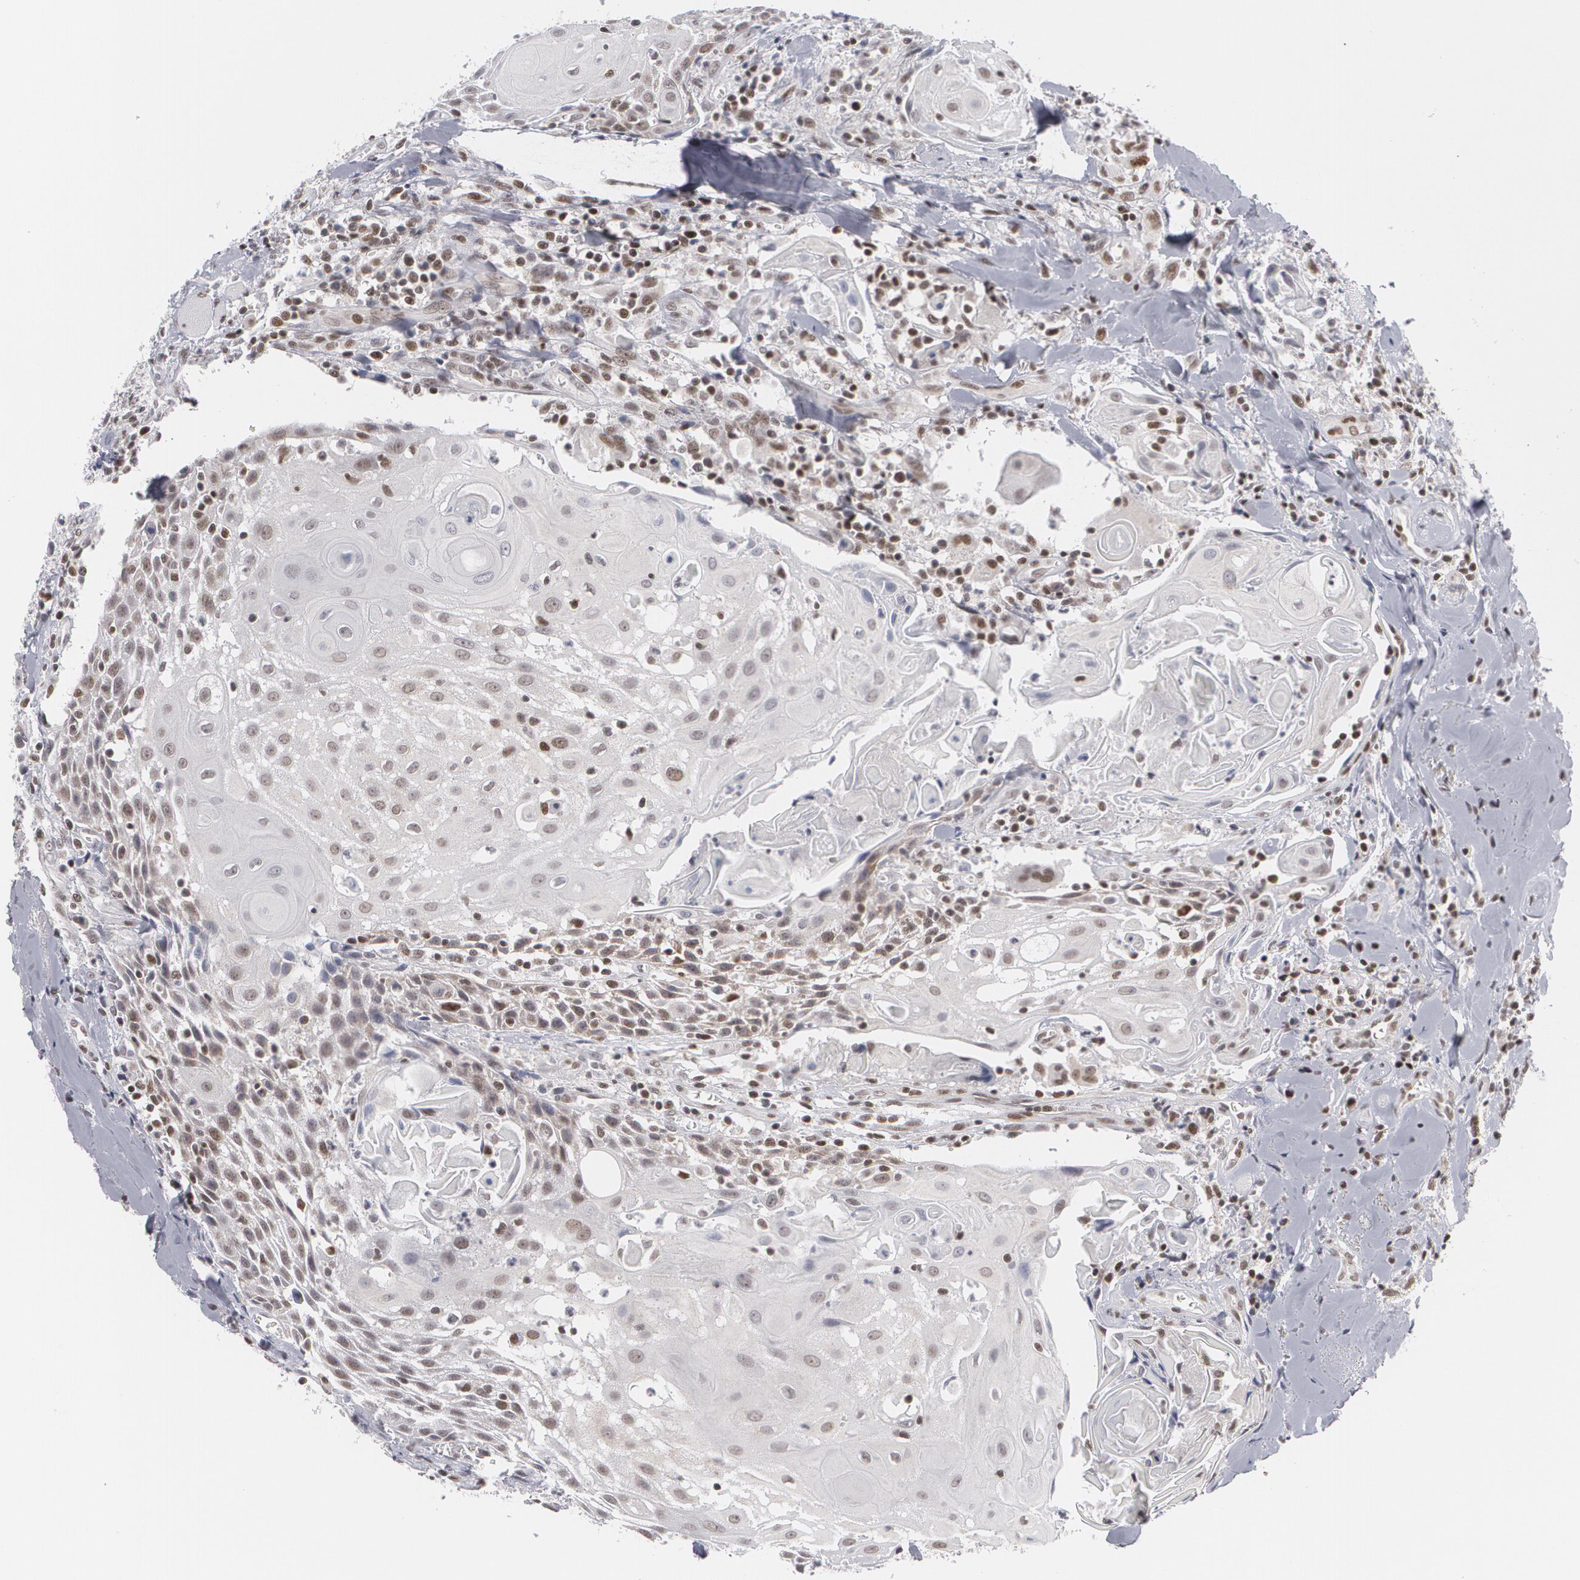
{"staining": {"intensity": "weak", "quantity": "<25%", "location": "nuclear"}, "tissue": "head and neck cancer", "cell_type": "Tumor cells", "image_type": "cancer", "snomed": [{"axis": "morphology", "description": "Squamous cell carcinoma, NOS"}, {"axis": "topography", "description": "Oral tissue"}, {"axis": "topography", "description": "Head-Neck"}], "caption": "The immunohistochemistry image has no significant staining in tumor cells of head and neck cancer tissue. Nuclei are stained in blue.", "gene": "MCL1", "patient": {"sex": "female", "age": 82}}